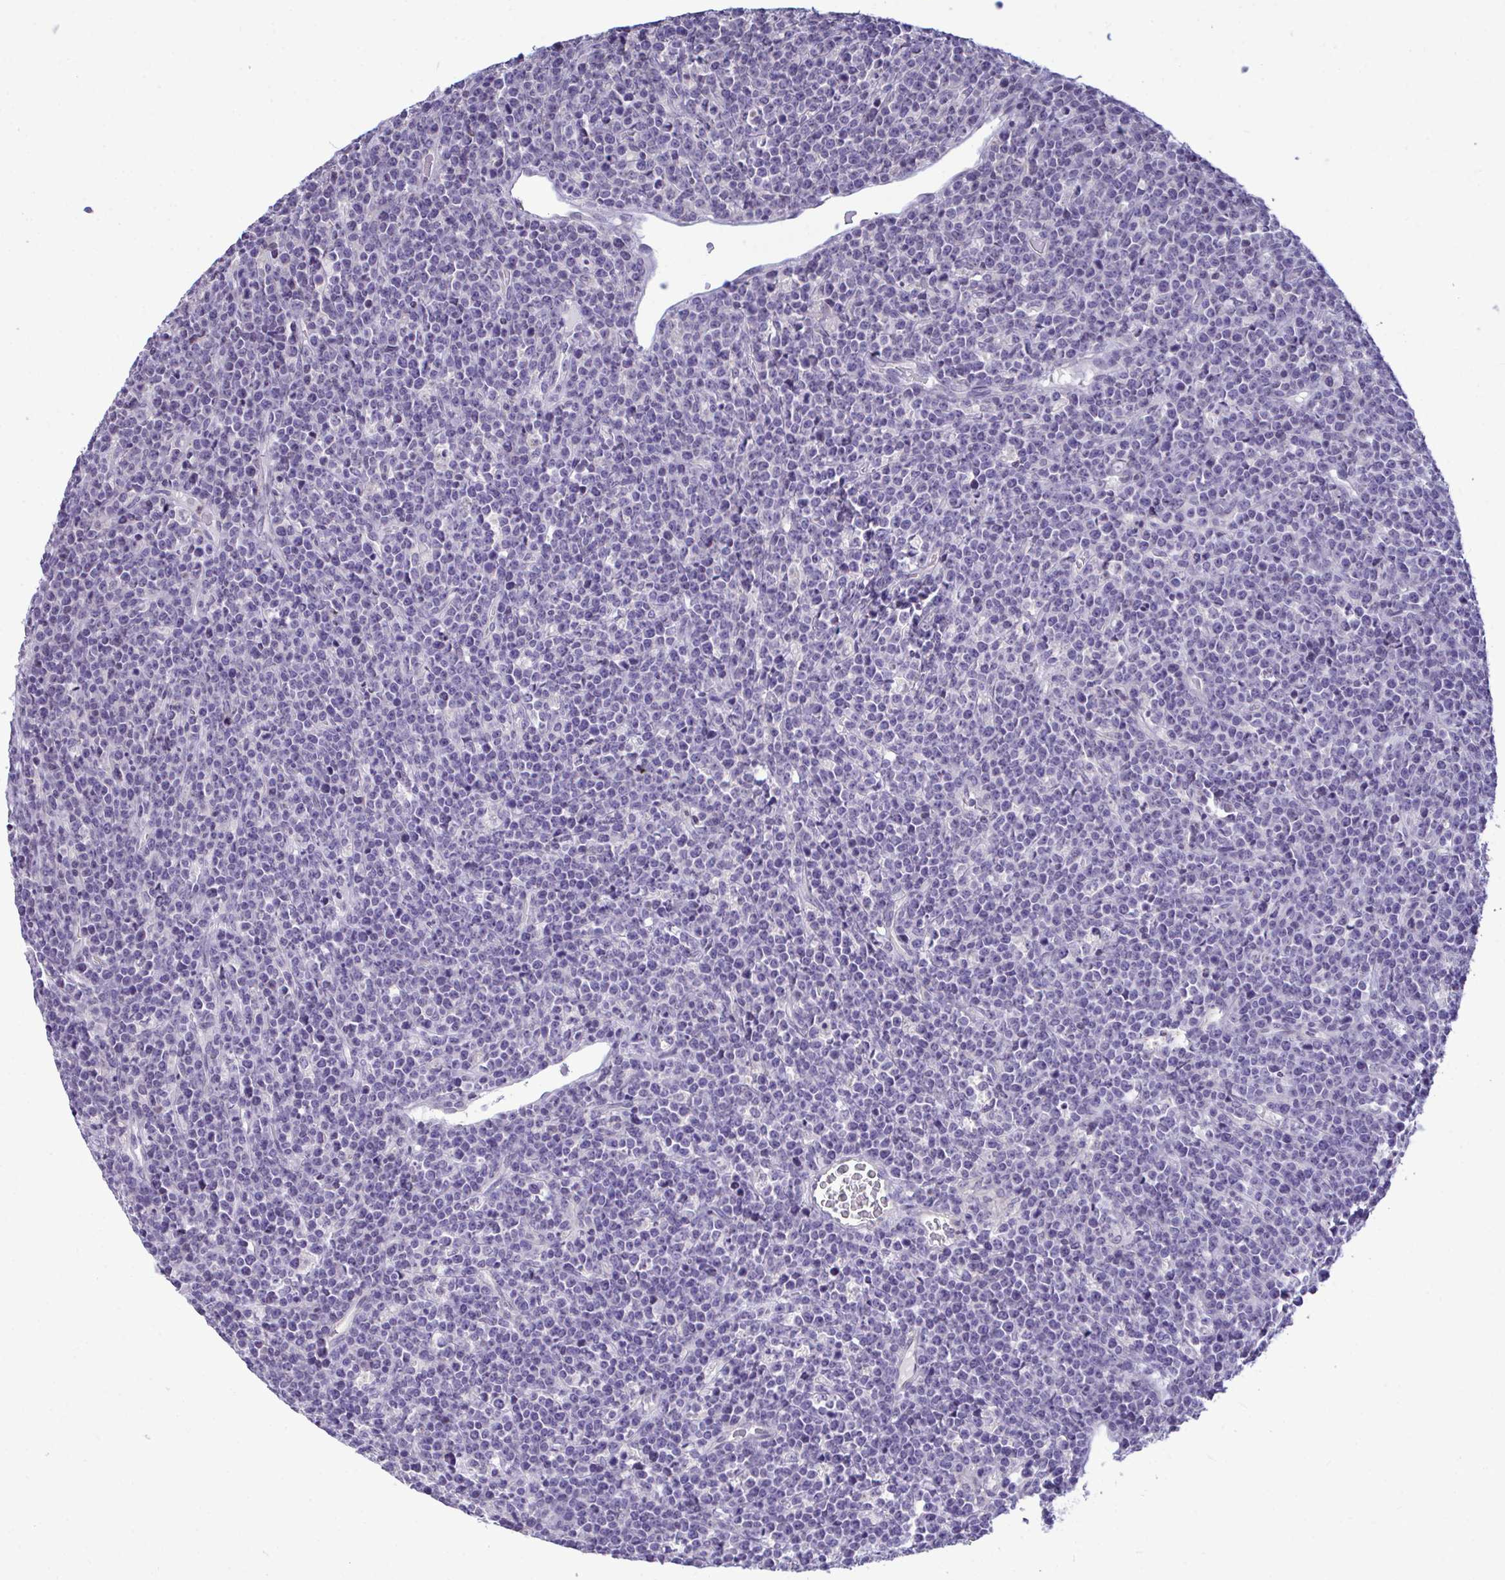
{"staining": {"intensity": "negative", "quantity": "none", "location": "none"}, "tissue": "lymphoma", "cell_type": "Tumor cells", "image_type": "cancer", "snomed": [{"axis": "morphology", "description": "Malignant lymphoma, non-Hodgkin's type, High grade"}, {"axis": "topography", "description": "Ovary"}], "caption": "A histopathology image of high-grade malignant lymphoma, non-Hodgkin's type stained for a protein exhibits no brown staining in tumor cells.", "gene": "PIGK", "patient": {"sex": "female", "age": 56}}